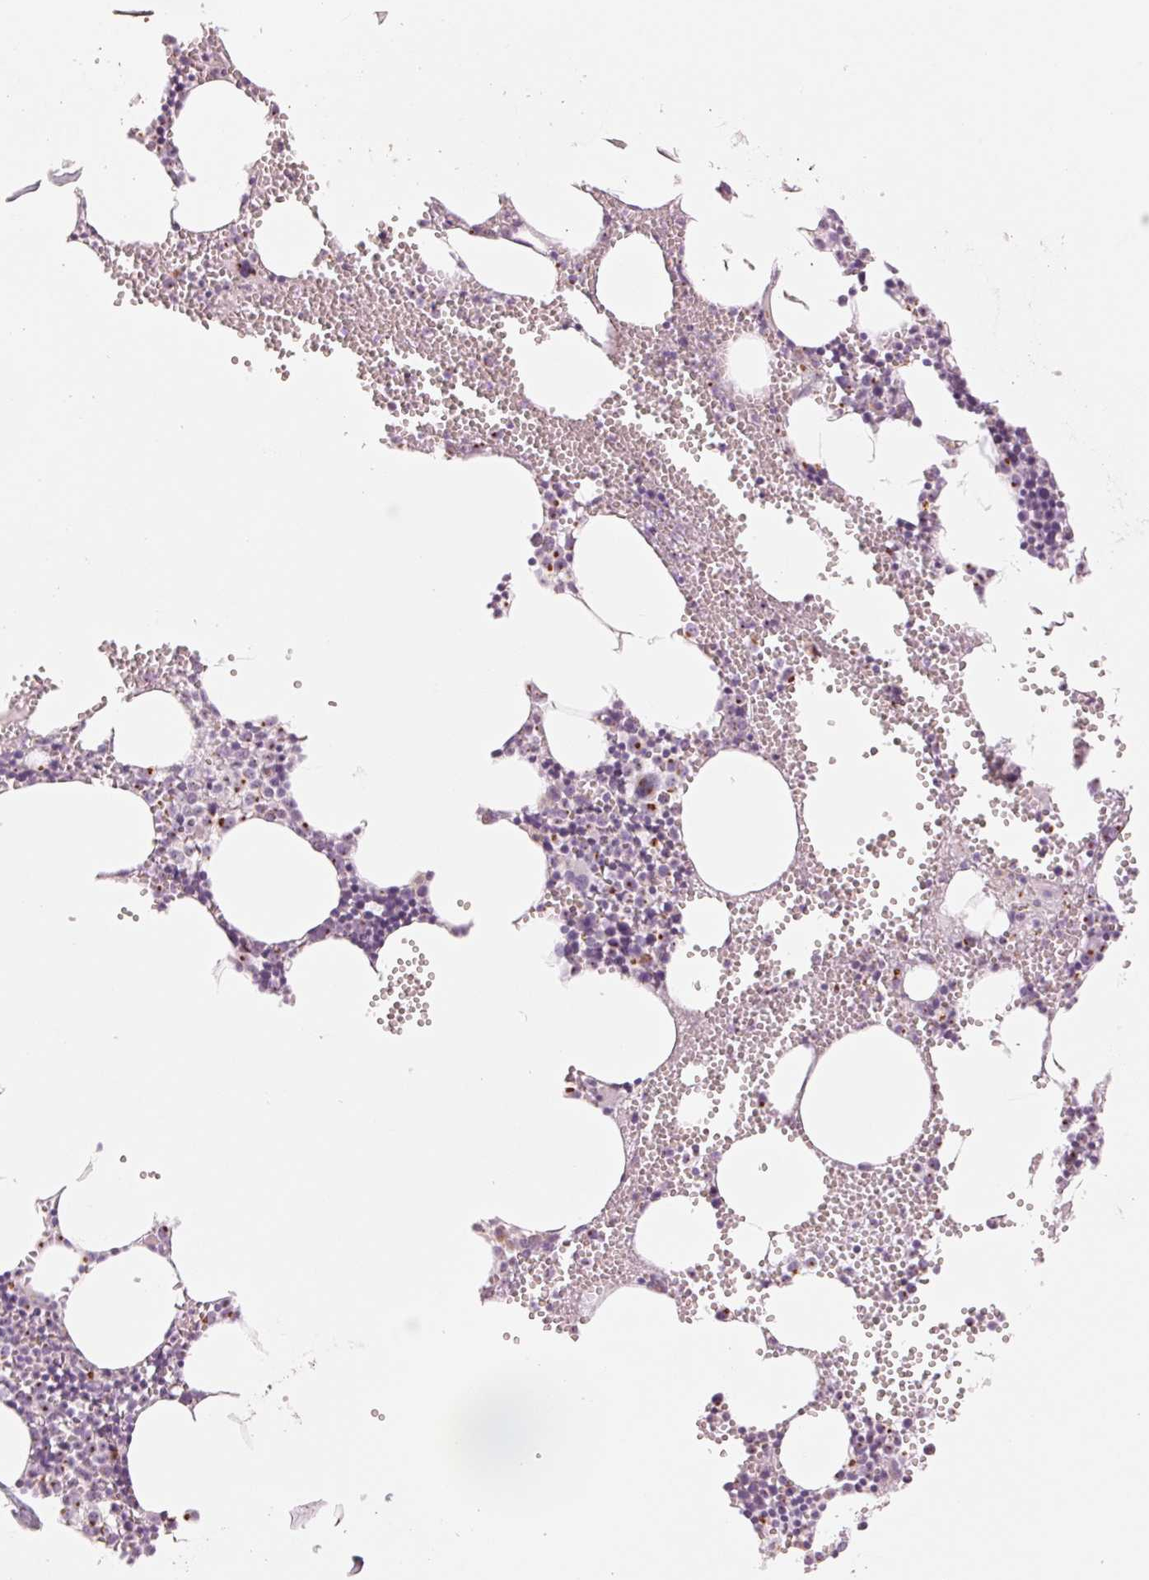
{"staining": {"intensity": "moderate", "quantity": "<25%", "location": "cytoplasmic/membranous"}, "tissue": "bone marrow", "cell_type": "Hematopoietic cells", "image_type": "normal", "snomed": [{"axis": "morphology", "description": "Normal tissue, NOS"}, {"axis": "topography", "description": "Bone marrow"}], "caption": "An image of human bone marrow stained for a protein shows moderate cytoplasmic/membranous brown staining in hematopoietic cells. (brown staining indicates protein expression, while blue staining denotes nuclei).", "gene": "GALNT7", "patient": {"sex": "male", "age": 89}}